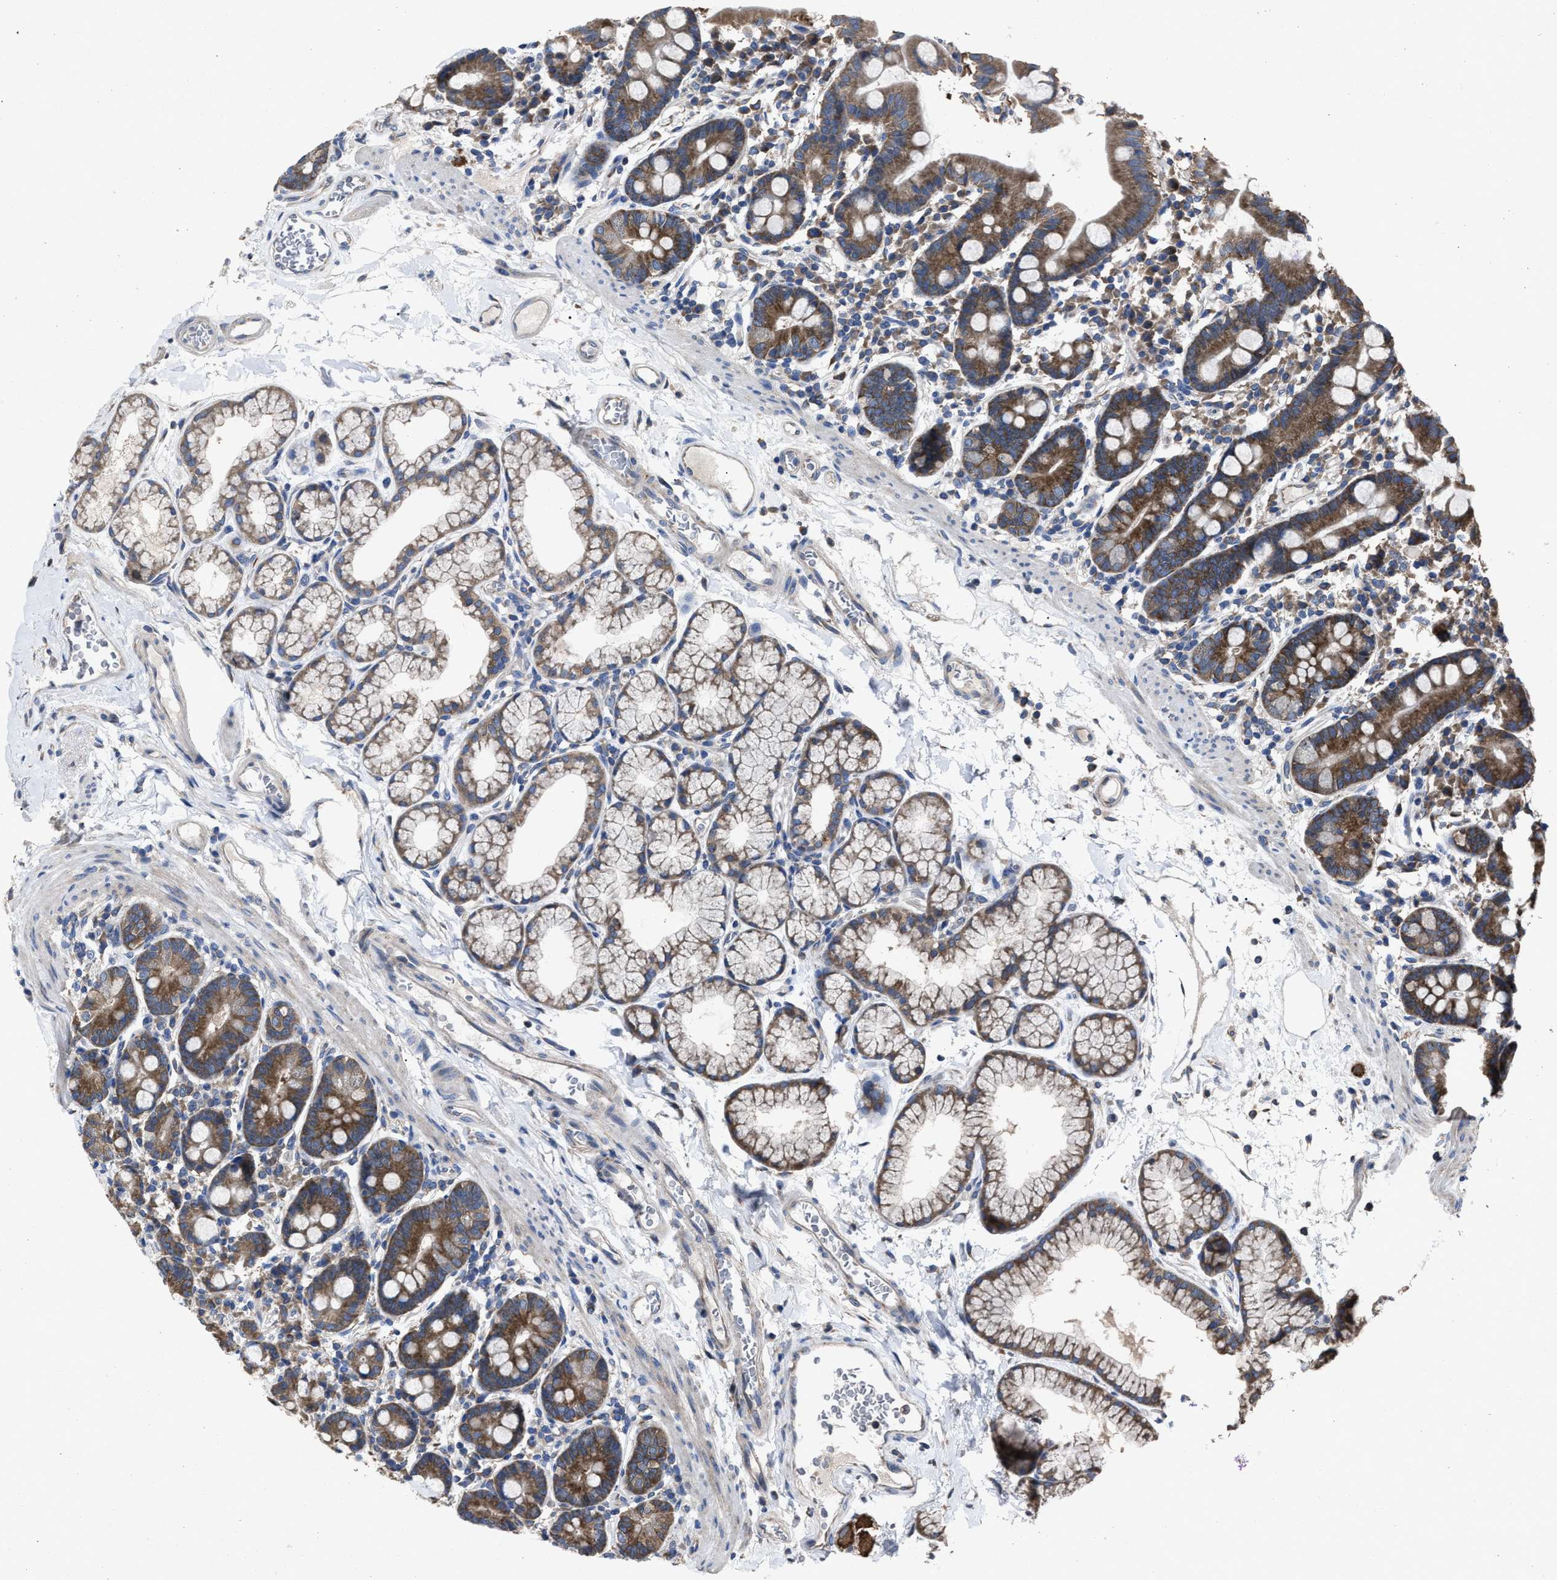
{"staining": {"intensity": "moderate", "quantity": ">75%", "location": "cytoplasmic/membranous"}, "tissue": "duodenum", "cell_type": "Glandular cells", "image_type": "normal", "snomed": [{"axis": "morphology", "description": "Normal tissue, NOS"}, {"axis": "topography", "description": "Duodenum"}], "caption": "Protein staining of unremarkable duodenum reveals moderate cytoplasmic/membranous staining in approximately >75% of glandular cells. Immunohistochemistry stains the protein in brown and the nuclei are stained blue.", "gene": "UPF1", "patient": {"sex": "male", "age": 50}}